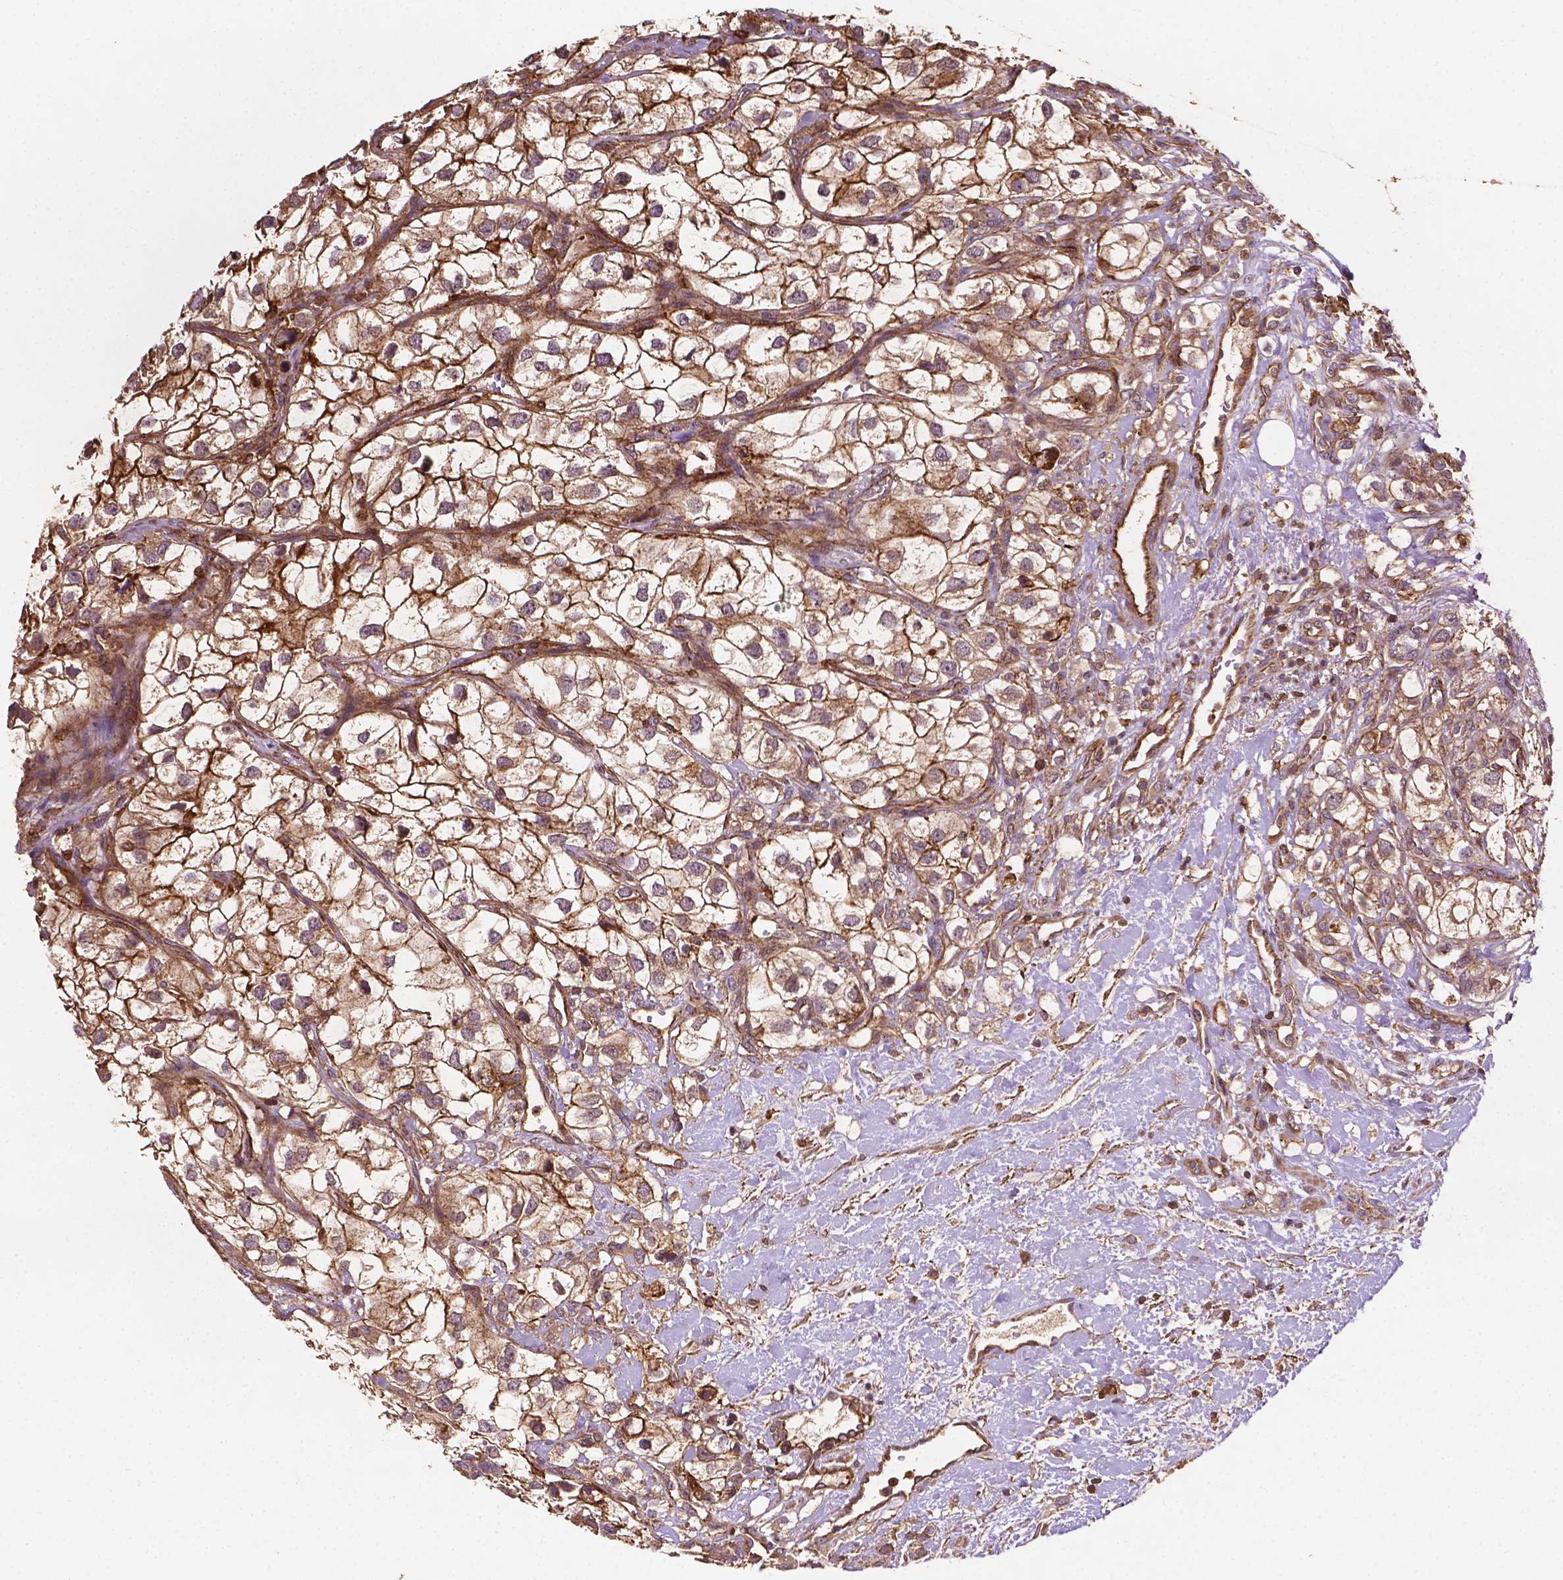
{"staining": {"intensity": "moderate", "quantity": "25%-75%", "location": "cytoplasmic/membranous"}, "tissue": "renal cancer", "cell_type": "Tumor cells", "image_type": "cancer", "snomed": [{"axis": "morphology", "description": "Adenocarcinoma, NOS"}, {"axis": "topography", "description": "Kidney"}], "caption": "High-magnification brightfield microscopy of renal cancer (adenocarcinoma) stained with DAB (brown) and counterstained with hematoxylin (blue). tumor cells exhibit moderate cytoplasmic/membranous positivity is identified in approximately25%-75% of cells.", "gene": "ZMYND19", "patient": {"sex": "male", "age": 59}}